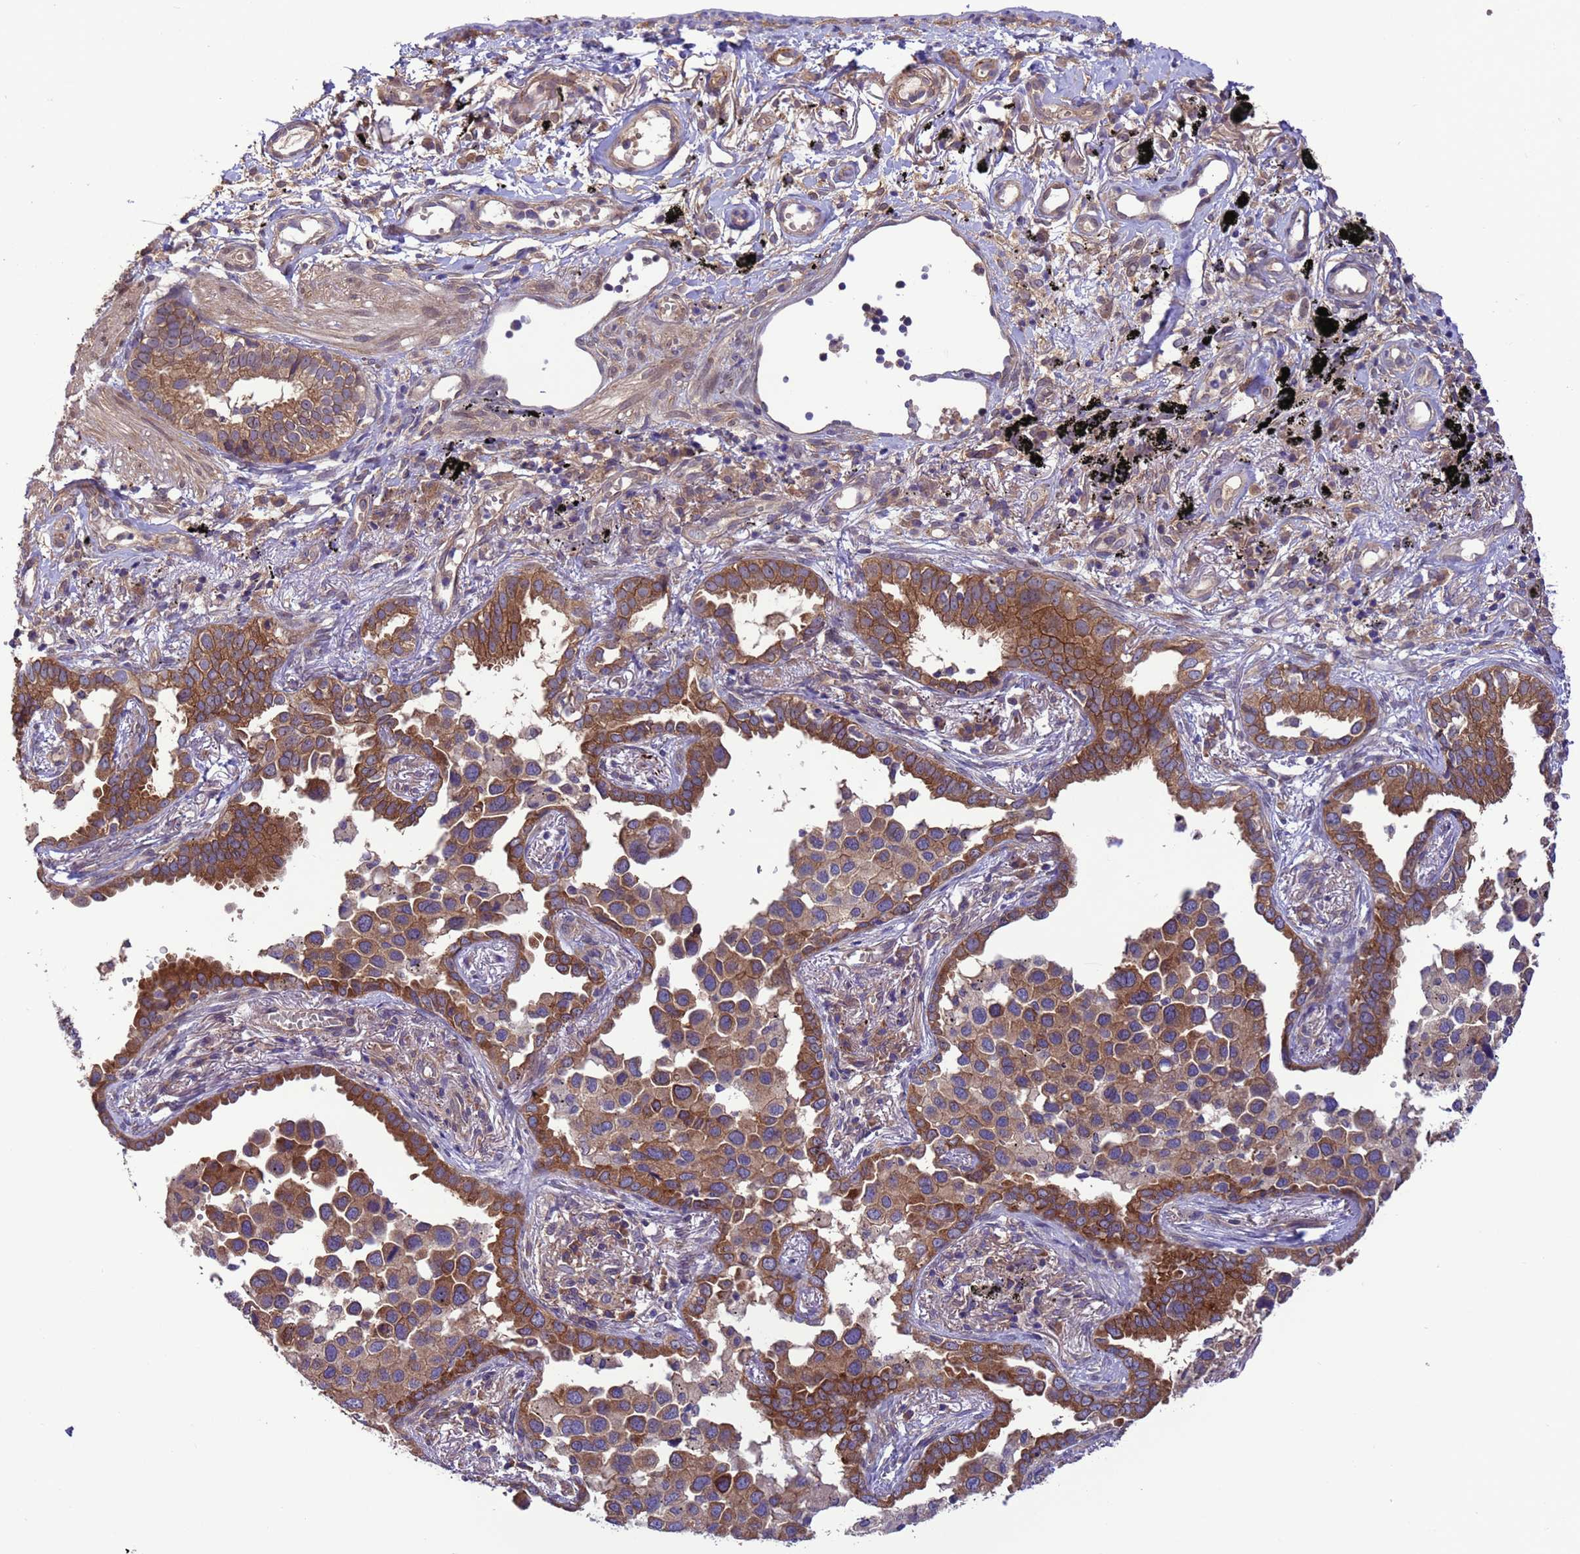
{"staining": {"intensity": "strong", "quantity": ">75%", "location": "cytoplasmic/membranous"}, "tissue": "lung cancer", "cell_type": "Tumor cells", "image_type": "cancer", "snomed": [{"axis": "morphology", "description": "Adenocarcinoma, NOS"}, {"axis": "topography", "description": "Lung"}], "caption": "High-magnification brightfield microscopy of lung adenocarcinoma stained with DAB (brown) and counterstained with hematoxylin (blue). tumor cells exhibit strong cytoplasmic/membranous staining is present in about>75% of cells.", "gene": "ARHGAP12", "patient": {"sex": "male", "age": 67}}